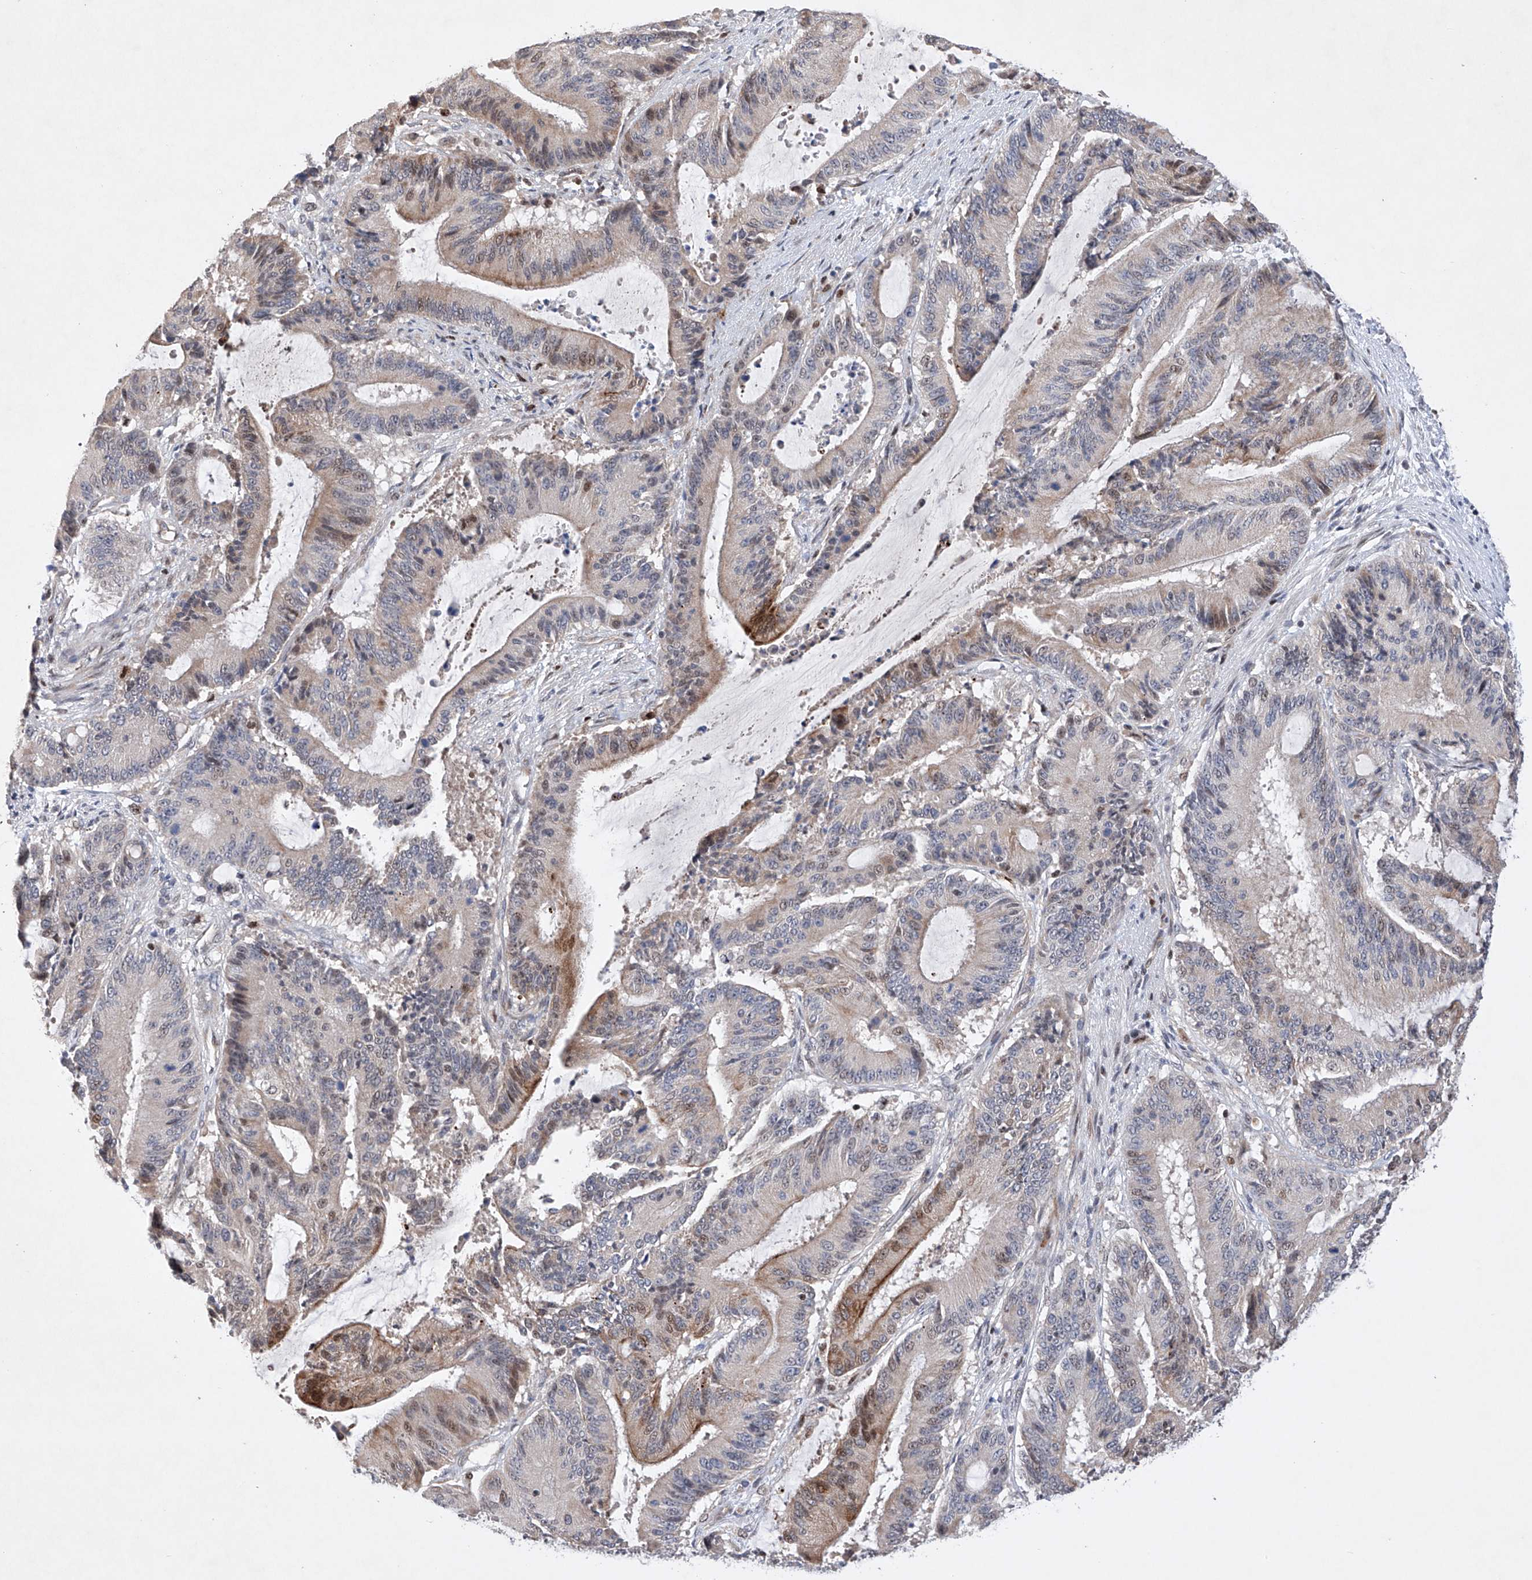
{"staining": {"intensity": "weak", "quantity": "<25%", "location": "cytoplasmic/membranous,nuclear"}, "tissue": "liver cancer", "cell_type": "Tumor cells", "image_type": "cancer", "snomed": [{"axis": "morphology", "description": "Normal tissue, NOS"}, {"axis": "morphology", "description": "Cholangiocarcinoma"}, {"axis": "topography", "description": "Liver"}, {"axis": "topography", "description": "Peripheral nerve tissue"}], "caption": "The immunohistochemistry (IHC) micrograph has no significant positivity in tumor cells of cholangiocarcinoma (liver) tissue.", "gene": "AFG1L", "patient": {"sex": "female", "age": 73}}